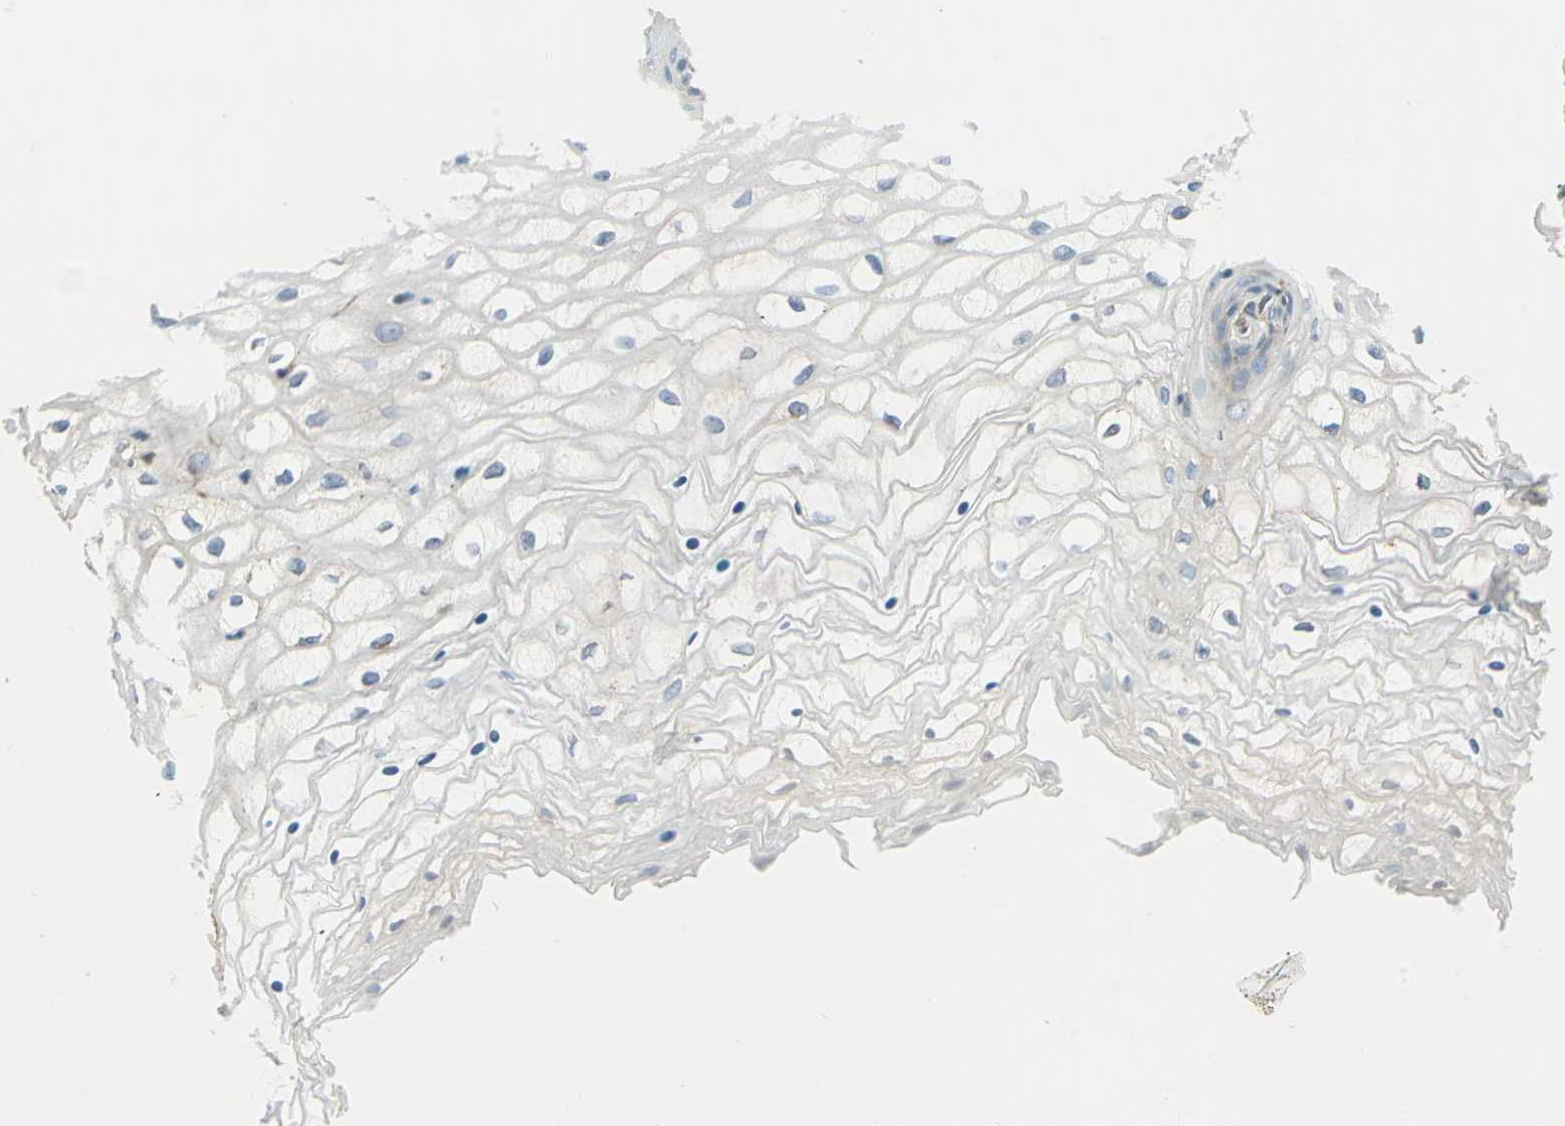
{"staining": {"intensity": "weak", "quantity": "25%-75%", "location": "cytoplasmic/membranous"}, "tissue": "vagina", "cell_type": "Squamous epithelial cells", "image_type": "normal", "snomed": [{"axis": "morphology", "description": "Normal tissue, NOS"}, {"axis": "topography", "description": "Vagina"}], "caption": "Immunohistochemistry (DAB) staining of normal vagina demonstrates weak cytoplasmic/membranous protein staining in approximately 25%-75% of squamous epithelial cells.", "gene": "PDIA4", "patient": {"sex": "female", "age": 34}}